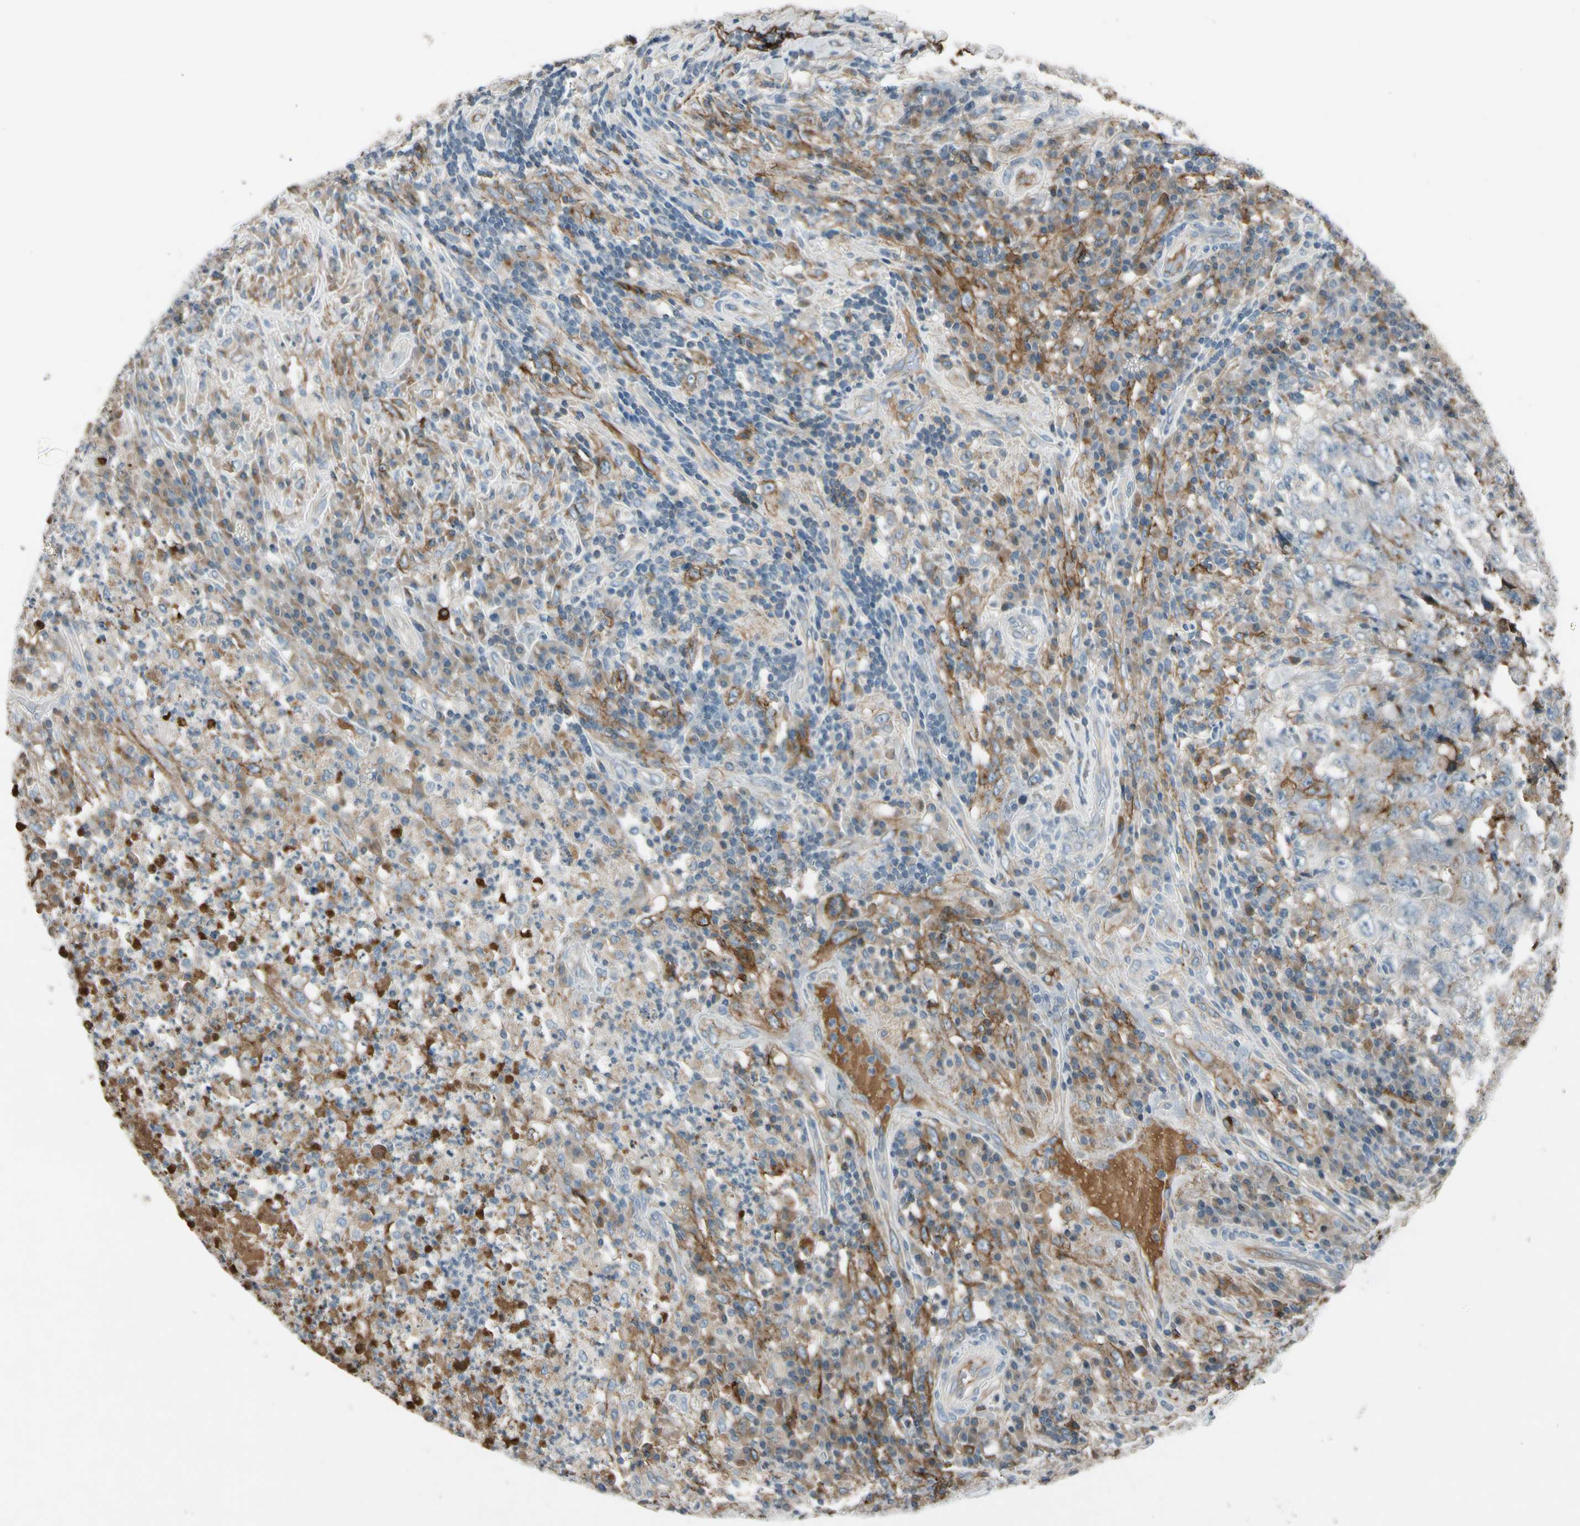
{"staining": {"intensity": "moderate", "quantity": "<25%", "location": "cytoplasmic/membranous"}, "tissue": "testis cancer", "cell_type": "Tumor cells", "image_type": "cancer", "snomed": [{"axis": "morphology", "description": "Necrosis, NOS"}, {"axis": "morphology", "description": "Carcinoma, Embryonal, NOS"}, {"axis": "topography", "description": "Testis"}], "caption": "This micrograph shows IHC staining of human testis cancer, with low moderate cytoplasmic/membranous positivity in about <25% of tumor cells.", "gene": "PDPN", "patient": {"sex": "male", "age": 19}}